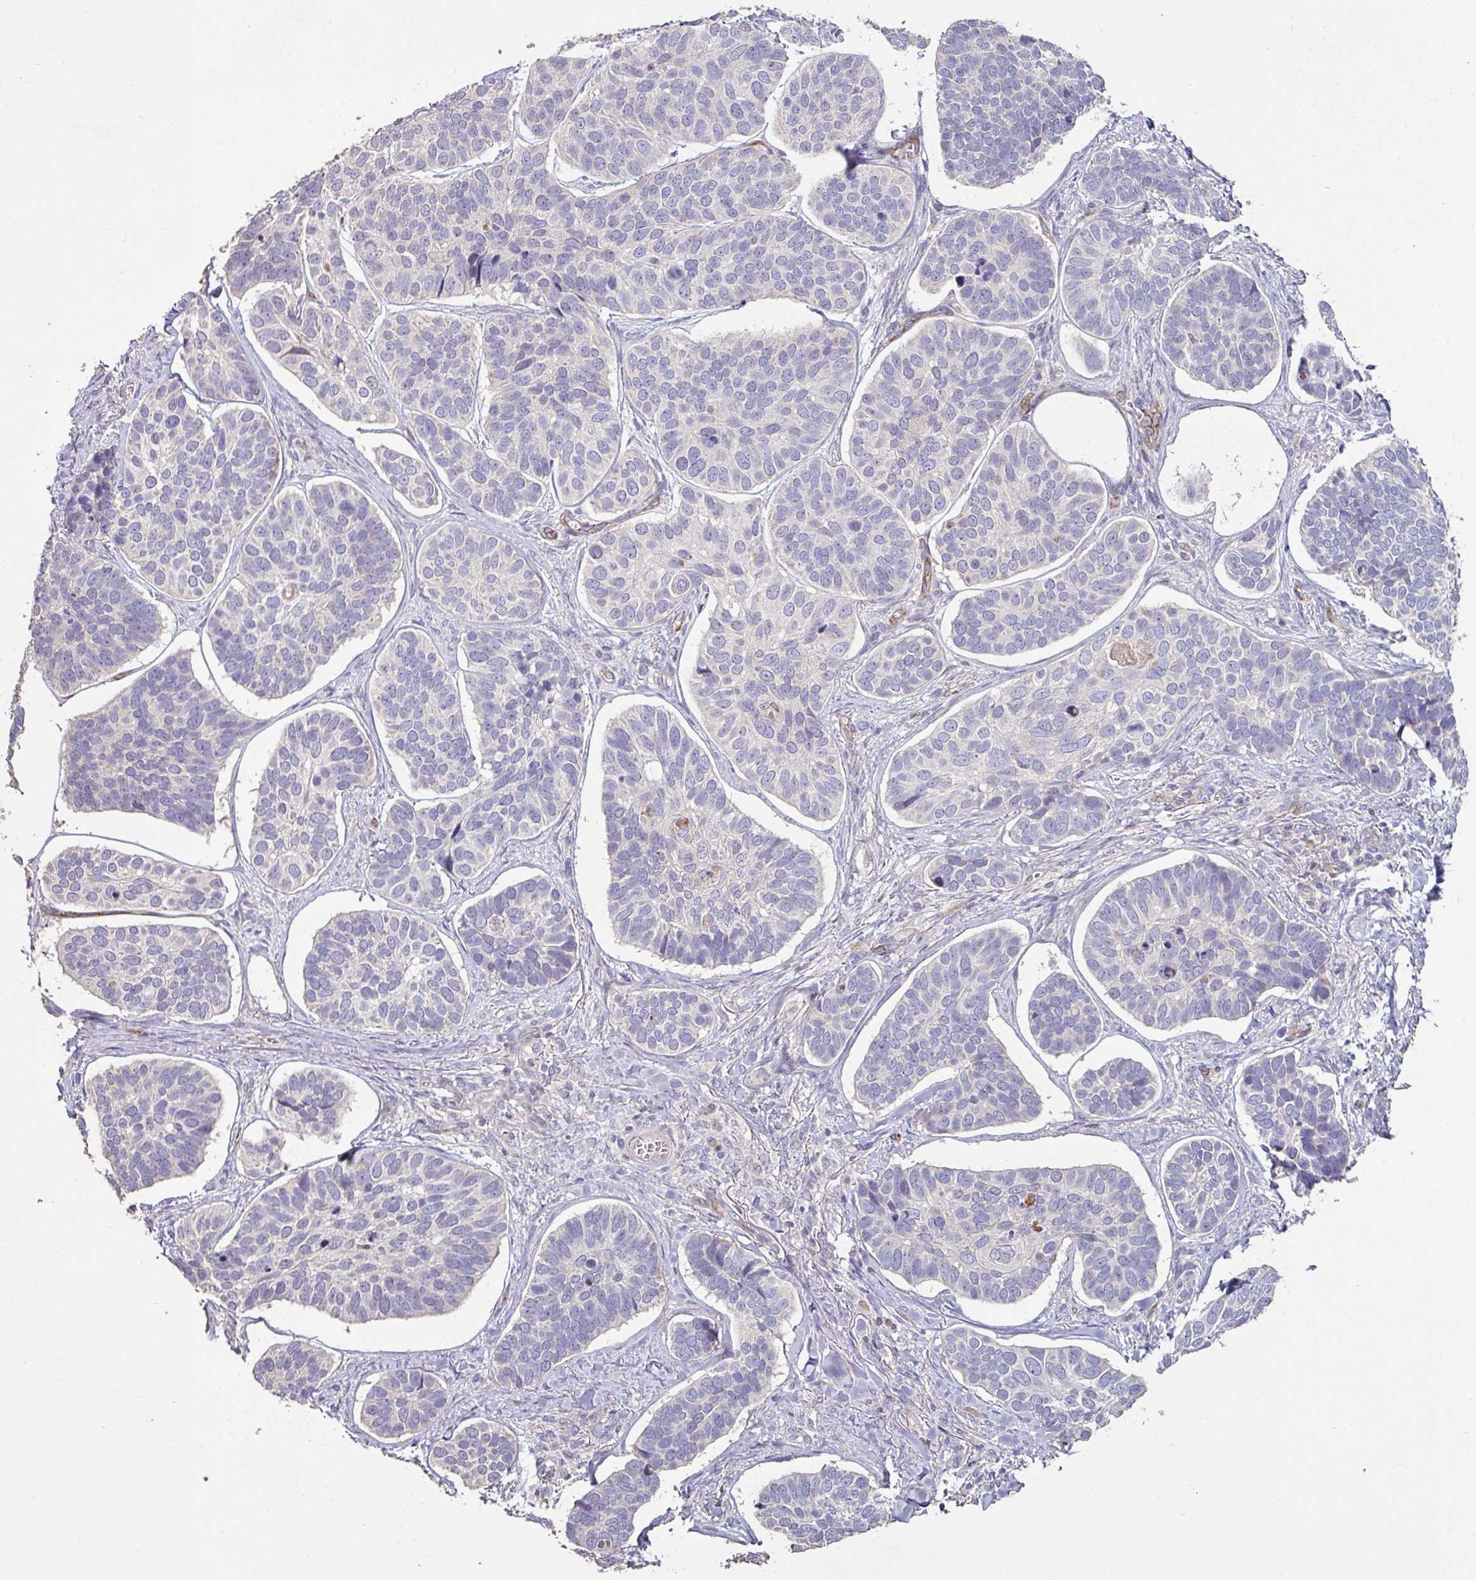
{"staining": {"intensity": "negative", "quantity": "none", "location": "none"}, "tissue": "skin cancer", "cell_type": "Tumor cells", "image_type": "cancer", "snomed": [{"axis": "morphology", "description": "Basal cell carcinoma"}, {"axis": "topography", "description": "Skin"}], "caption": "Tumor cells show no significant positivity in skin basal cell carcinoma.", "gene": "RPL23A", "patient": {"sex": "male", "age": 62}}